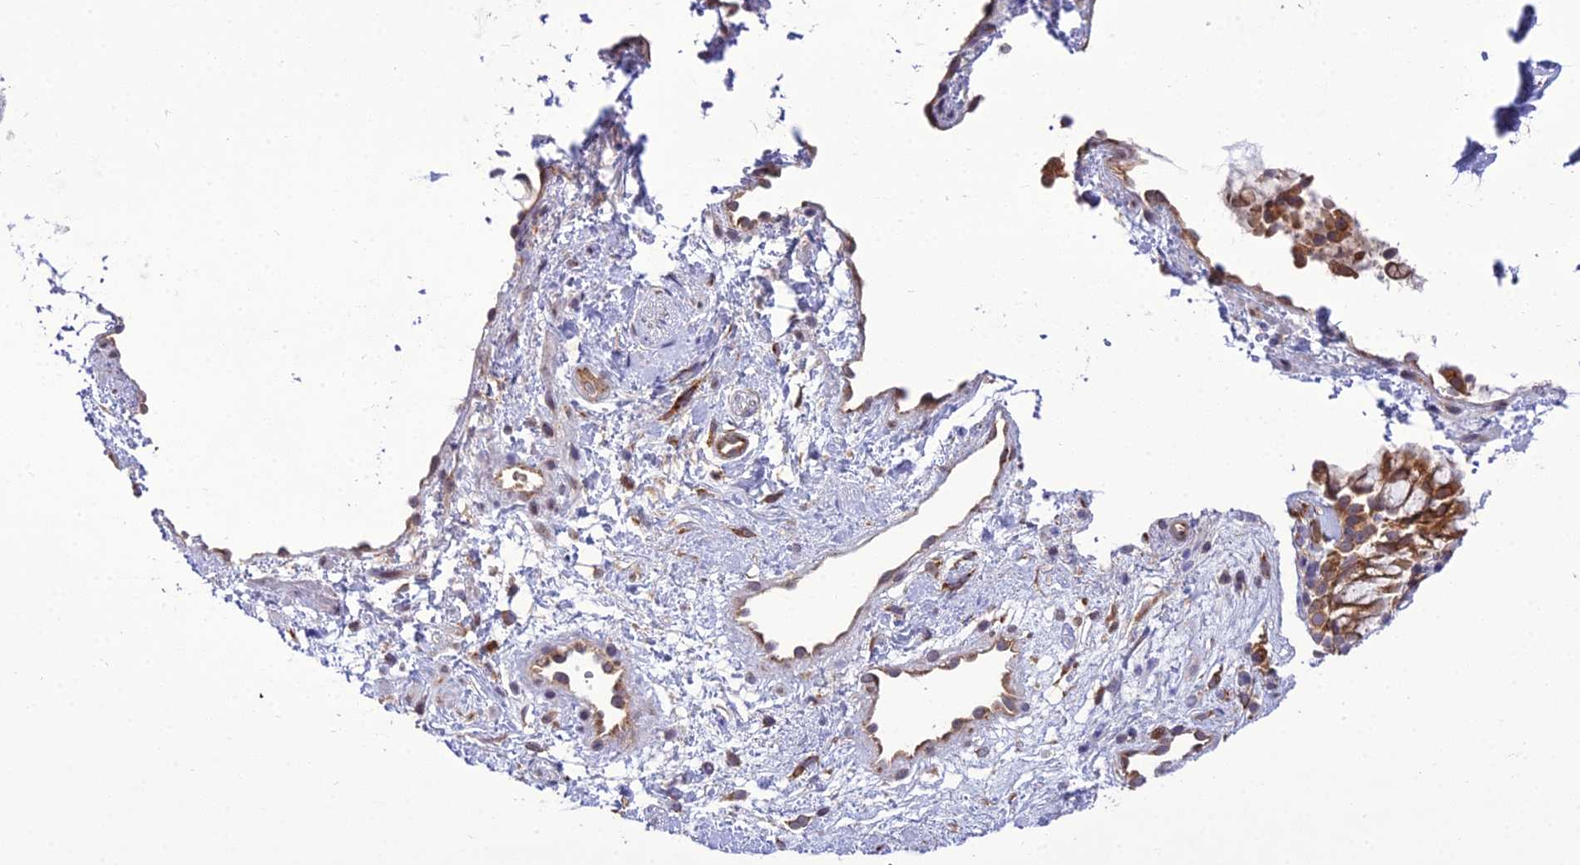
{"staining": {"intensity": "strong", "quantity": ">75%", "location": "cytoplasmic/membranous"}, "tissue": "nasopharynx", "cell_type": "Respiratory epithelial cells", "image_type": "normal", "snomed": [{"axis": "morphology", "description": "Normal tissue, NOS"}, {"axis": "topography", "description": "Nasopharynx"}], "caption": "Protein staining of benign nasopharynx displays strong cytoplasmic/membranous staining in about >75% of respiratory epithelial cells. The staining is performed using DAB (3,3'-diaminobenzidine) brown chromogen to label protein expression. The nuclei are counter-stained blue using hematoxylin.", "gene": "DHCR7", "patient": {"sex": "male", "age": 32}}